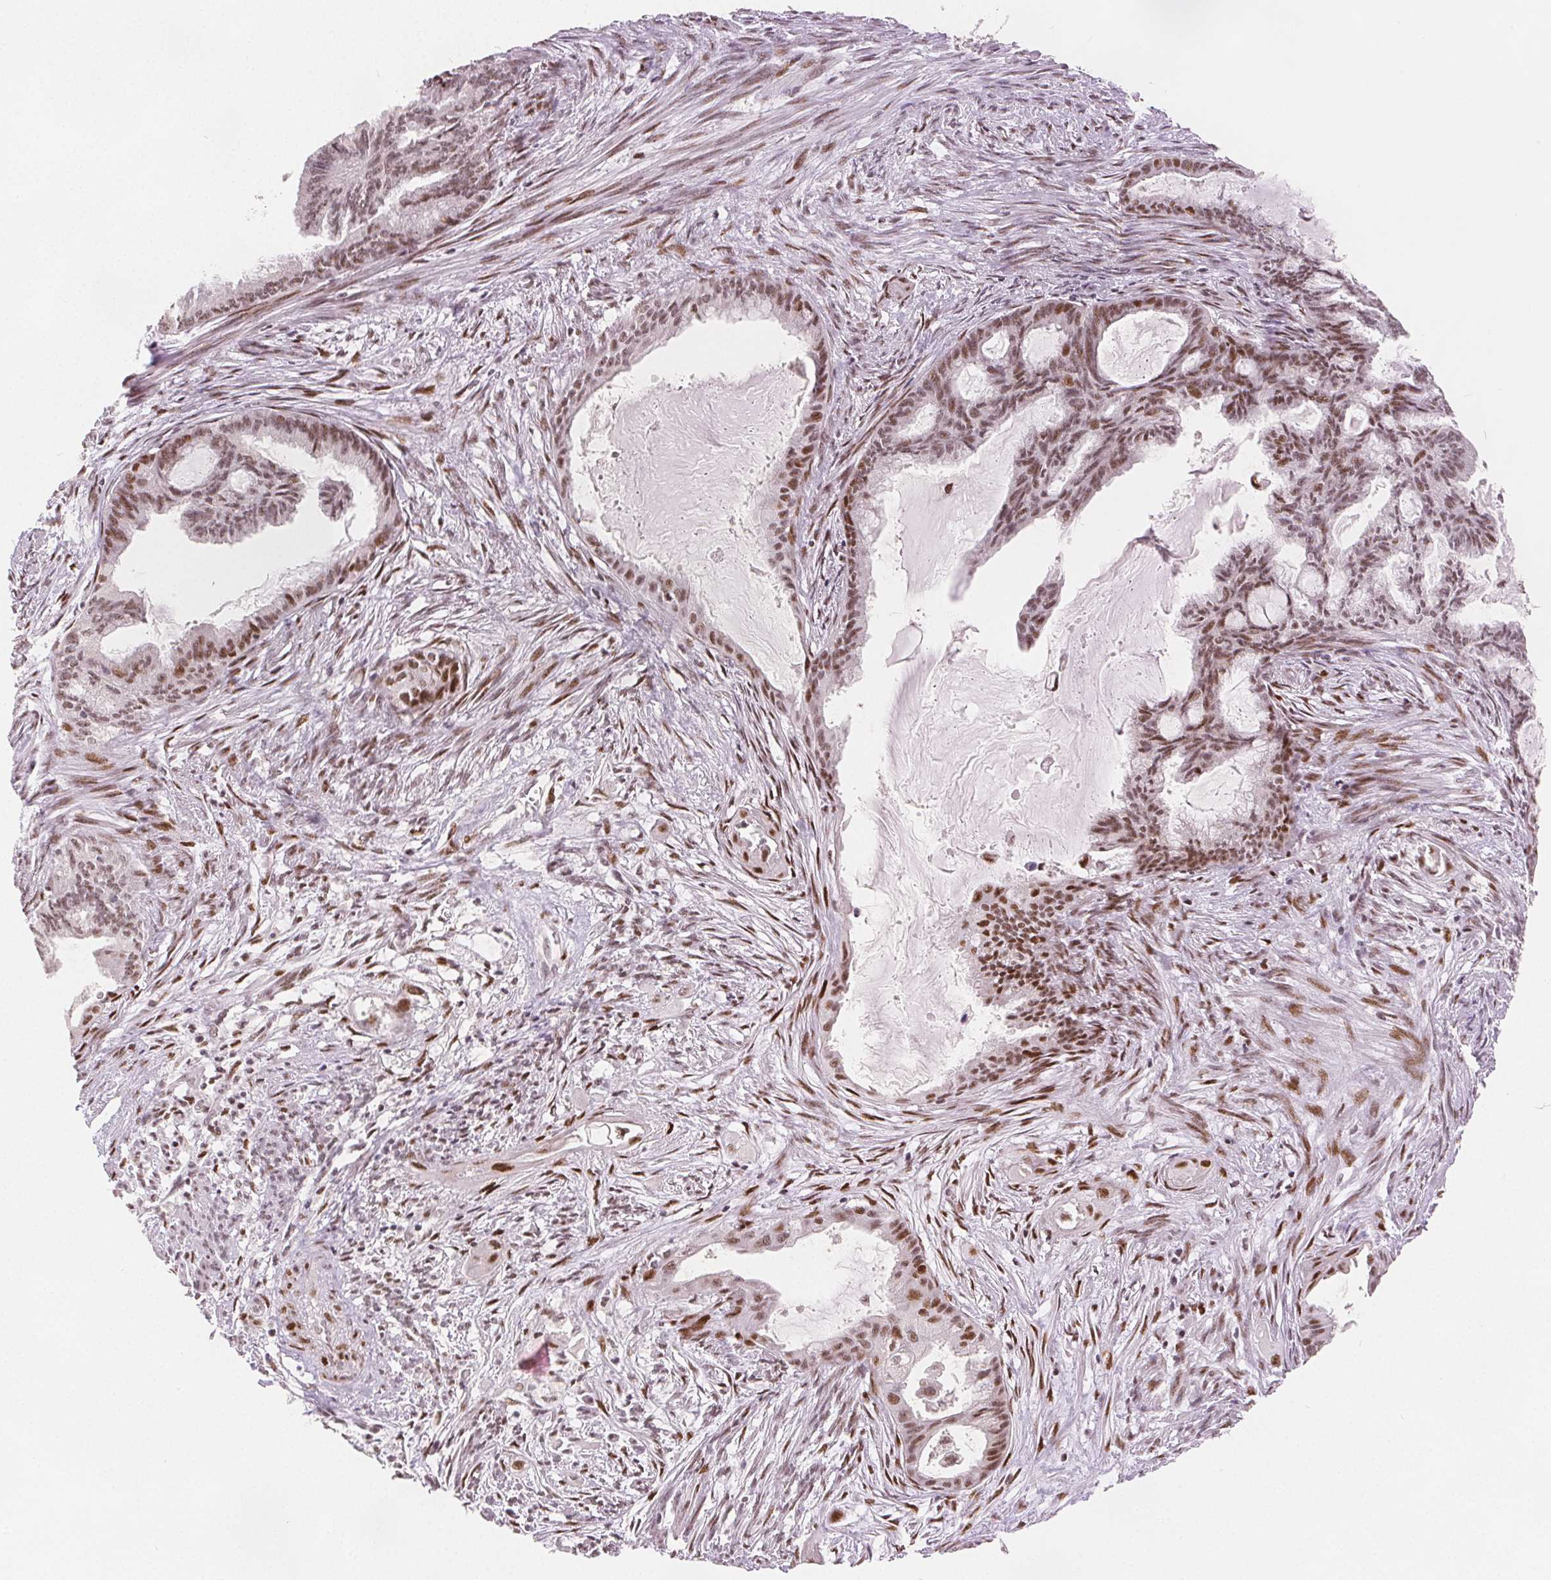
{"staining": {"intensity": "moderate", "quantity": ">75%", "location": "nuclear"}, "tissue": "endometrial cancer", "cell_type": "Tumor cells", "image_type": "cancer", "snomed": [{"axis": "morphology", "description": "Adenocarcinoma, NOS"}, {"axis": "topography", "description": "Endometrium"}], "caption": "Immunohistochemistry (IHC) micrograph of neoplastic tissue: human endometrial adenocarcinoma stained using immunohistochemistry (IHC) demonstrates medium levels of moderate protein expression localized specifically in the nuclear of tumor cells, appearing as a nuclear brown color.", "gene": "ZNF703", "patient": {"sex": "female", "age": 86}}